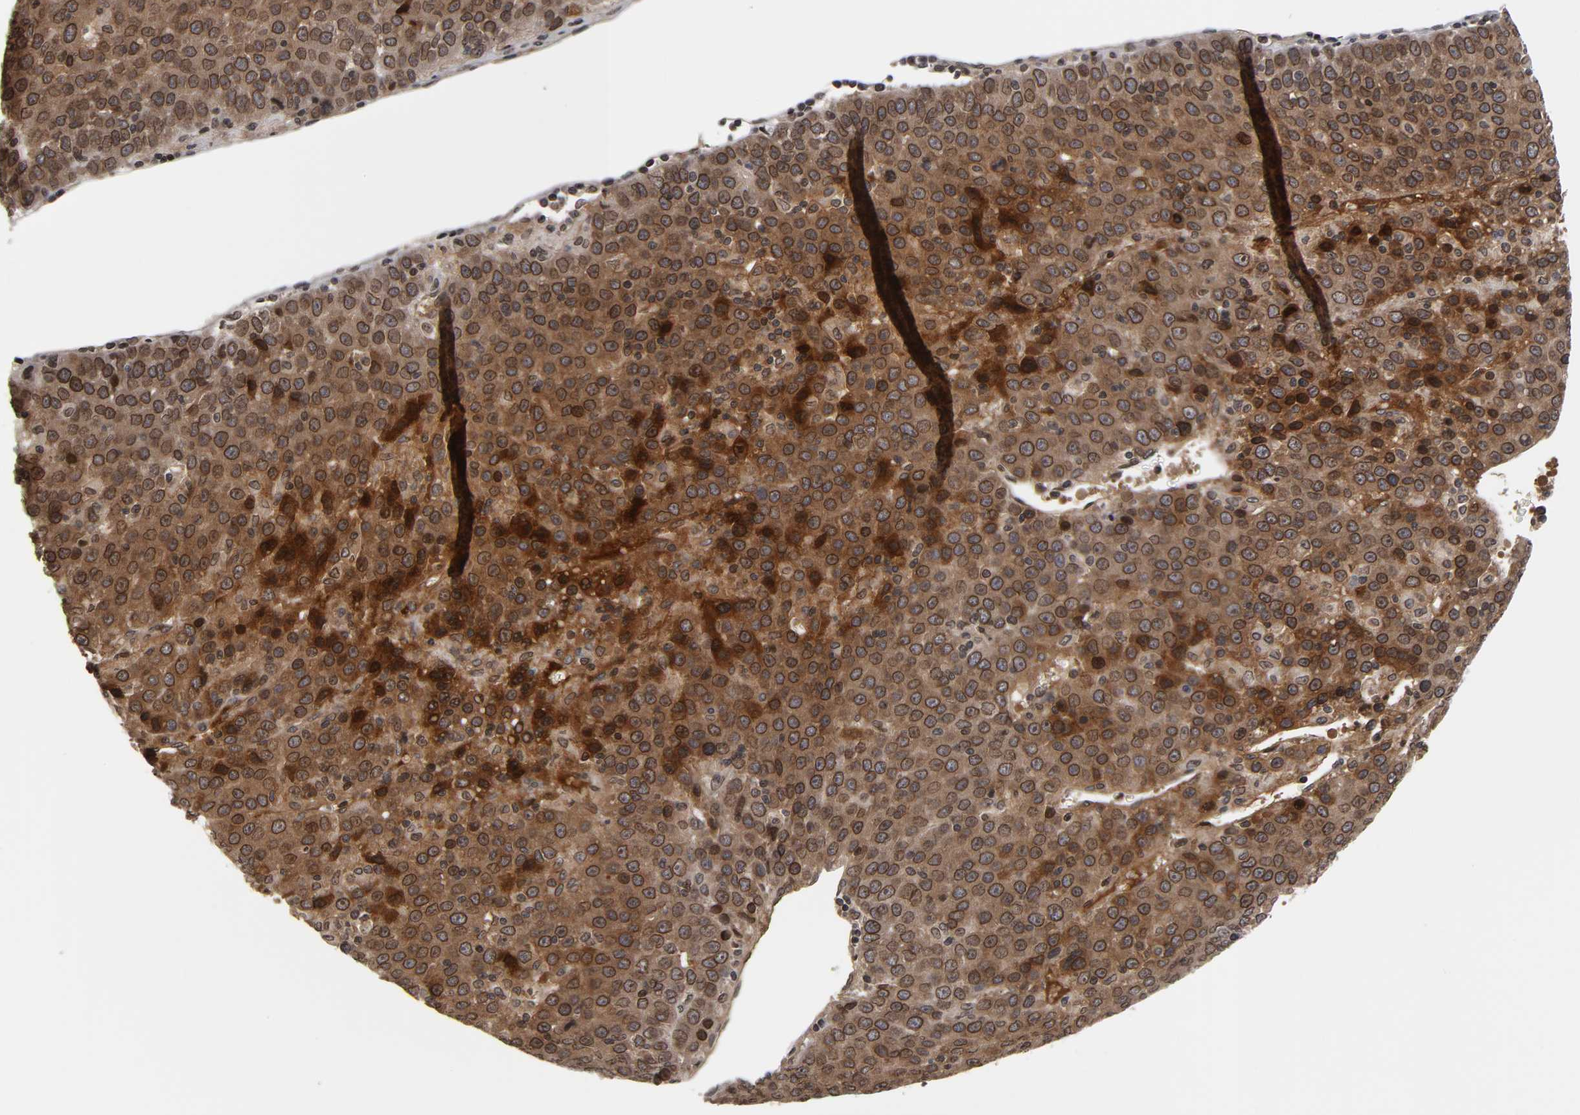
{"staining": {"intensity": "strong", "quantity": ">75%", "location": "cytoplasmic/membranous,nuclear"}, "tissue": "liver cancer", "cell_type": "Tumor cells", "image_type": "cancer", "snomed": [{"axis": "morphology", "description": "Carcinoma, Hepatocellular, NOS"}, {"axis": "topography", "description": "Liver"}], "caption": "Liver cancer stained with DAB IHC exhibits high levels of strong cytoplasmic/membranous and nuclear staining in about >75% of tumor cells.", "gene": "CPN2", "patient": {"sex": "female", "age": 53}}